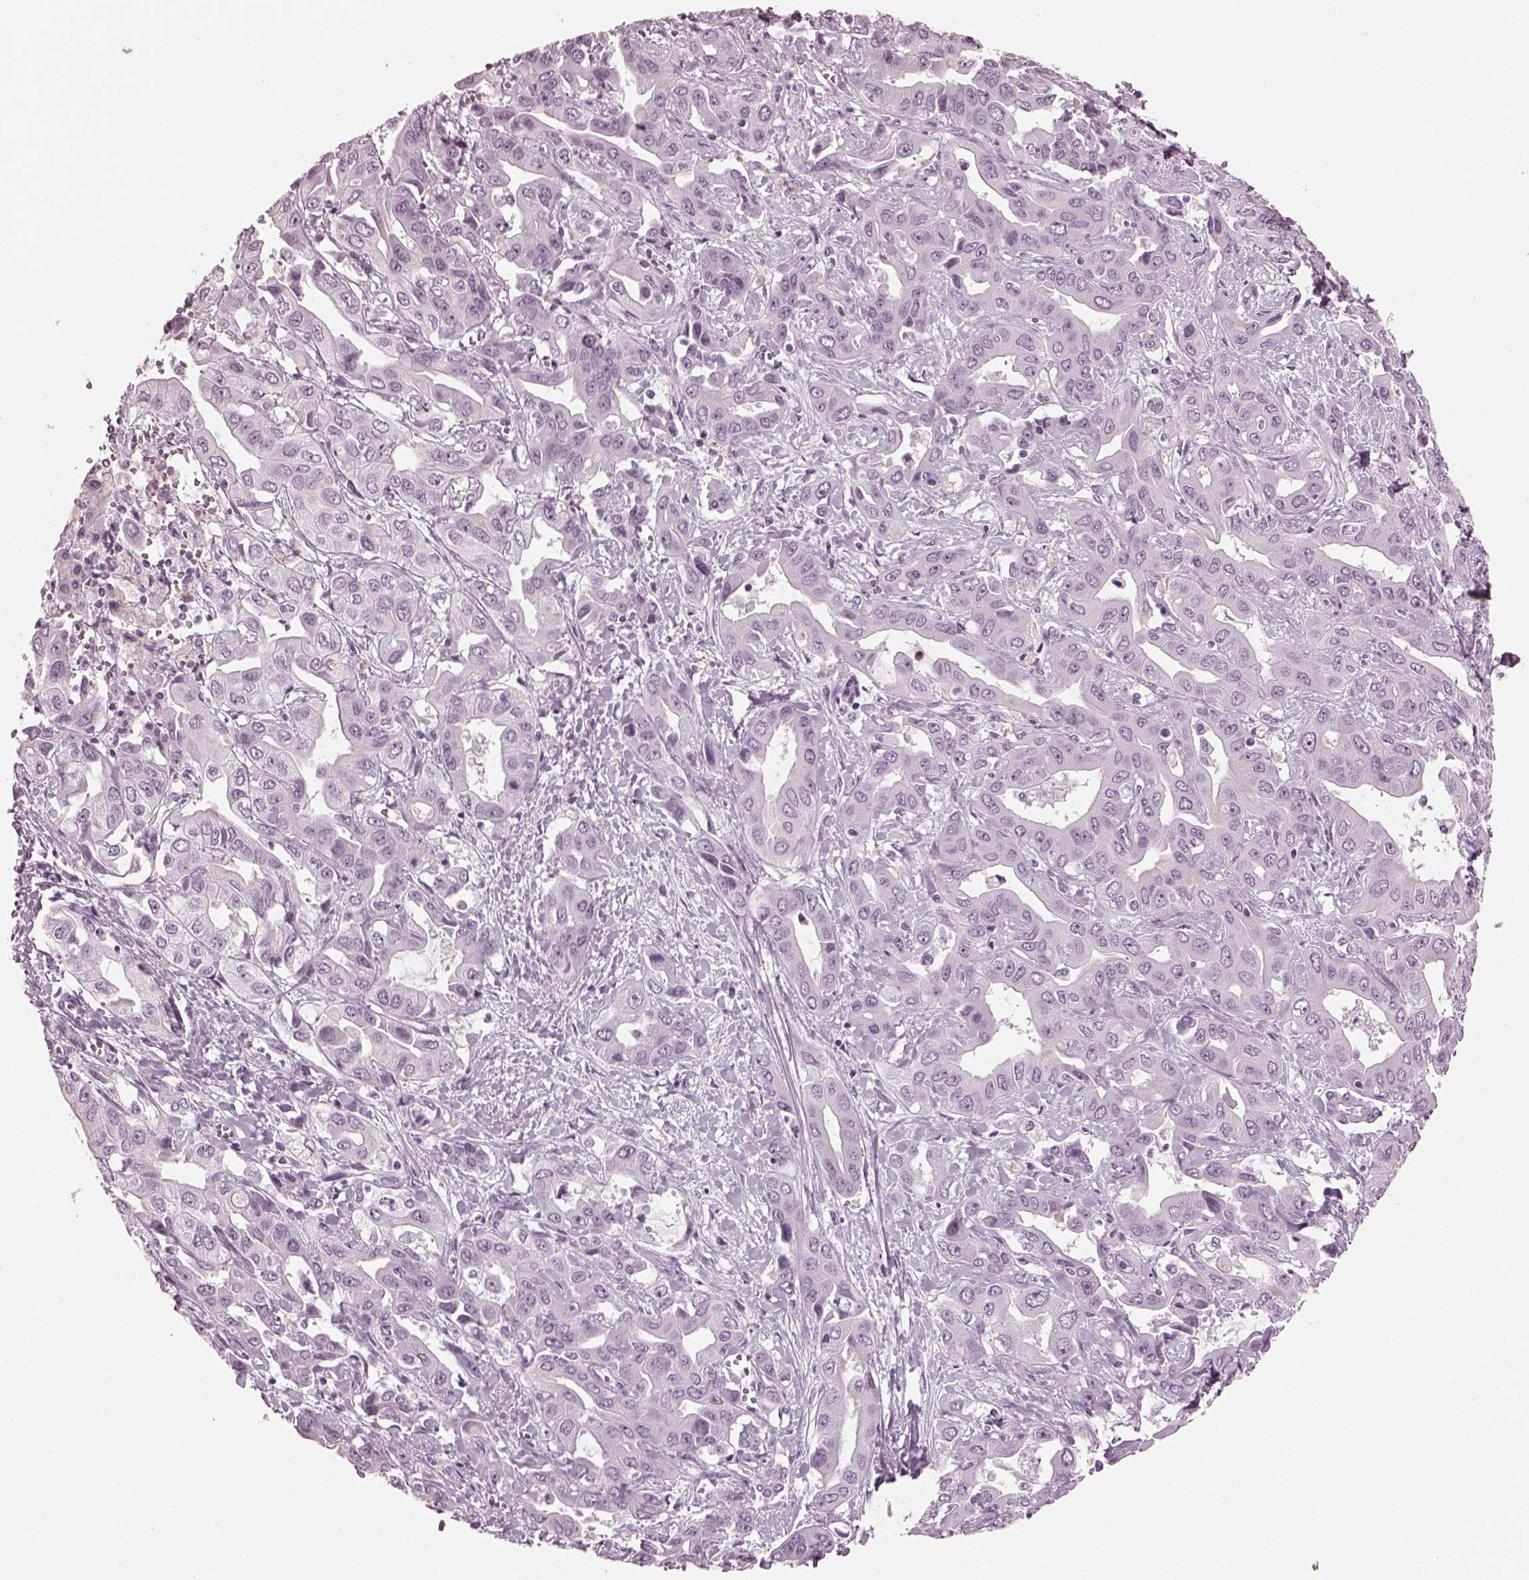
{"staining": {"intensity": "negative", "quantity": "none", "location": "none"}, "tissue": "liver cancer", "cell_type": "Tumor cells", "image_type": "cancer", "snomed": [{"axis": "morphology", "description": "Cholangiocarcinoma"}, {"axis": "topography", "description": "Liver"}], "caption": "High power microscopy photomicrograph of an IHC image of liver cholangiocarcinoma, revealing no significant expression in tumor cells. Brightfield microscopy of immunohistochemistry stained with DAB (3,3'-diaminobenzidine) (brown) and hematoxylin (blue), captured at high magnification.", "gene": "ADGRG2", "patient": {"sex": "female", "age": 52}}